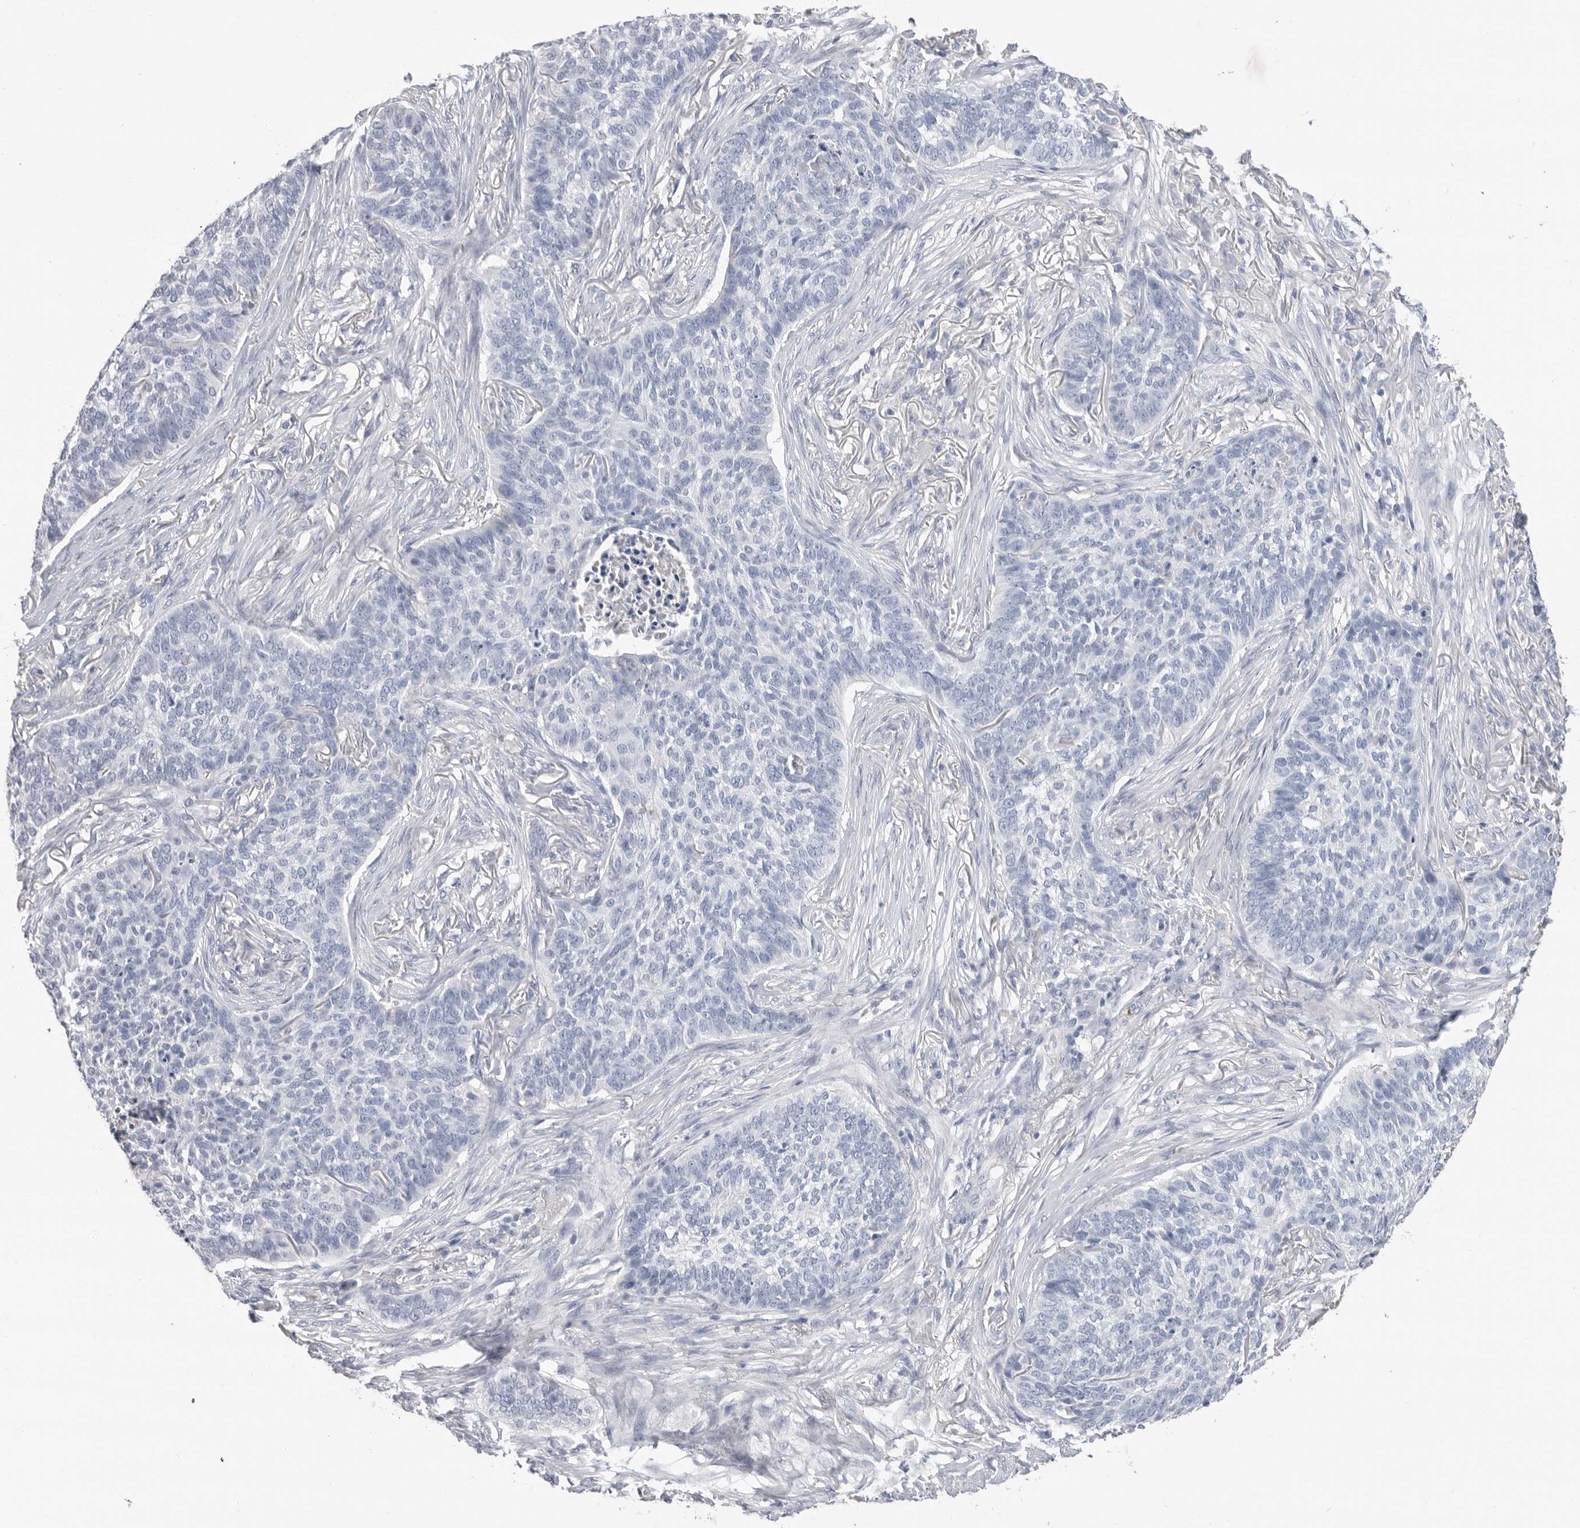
{"staining": {"intensity": "negative", "quantity": "none", "location": "none"}, "tissue": "skin cancer", "cell_type": "Tumor cells", "image_type": "cancer", "snomed": [{"axis": "morphology", "description": "Basal cell carcinoma"}, {"axis": "topography", "description": "Skin"}], "caption": "An IHC image of skin cancer (basal cell carcinoma) is shown. There is no staining in tumor cells of skin cancer (basal cell carcinoma).", "gene": "APOA2", "patient": {"sex": "male", "age": 85}}